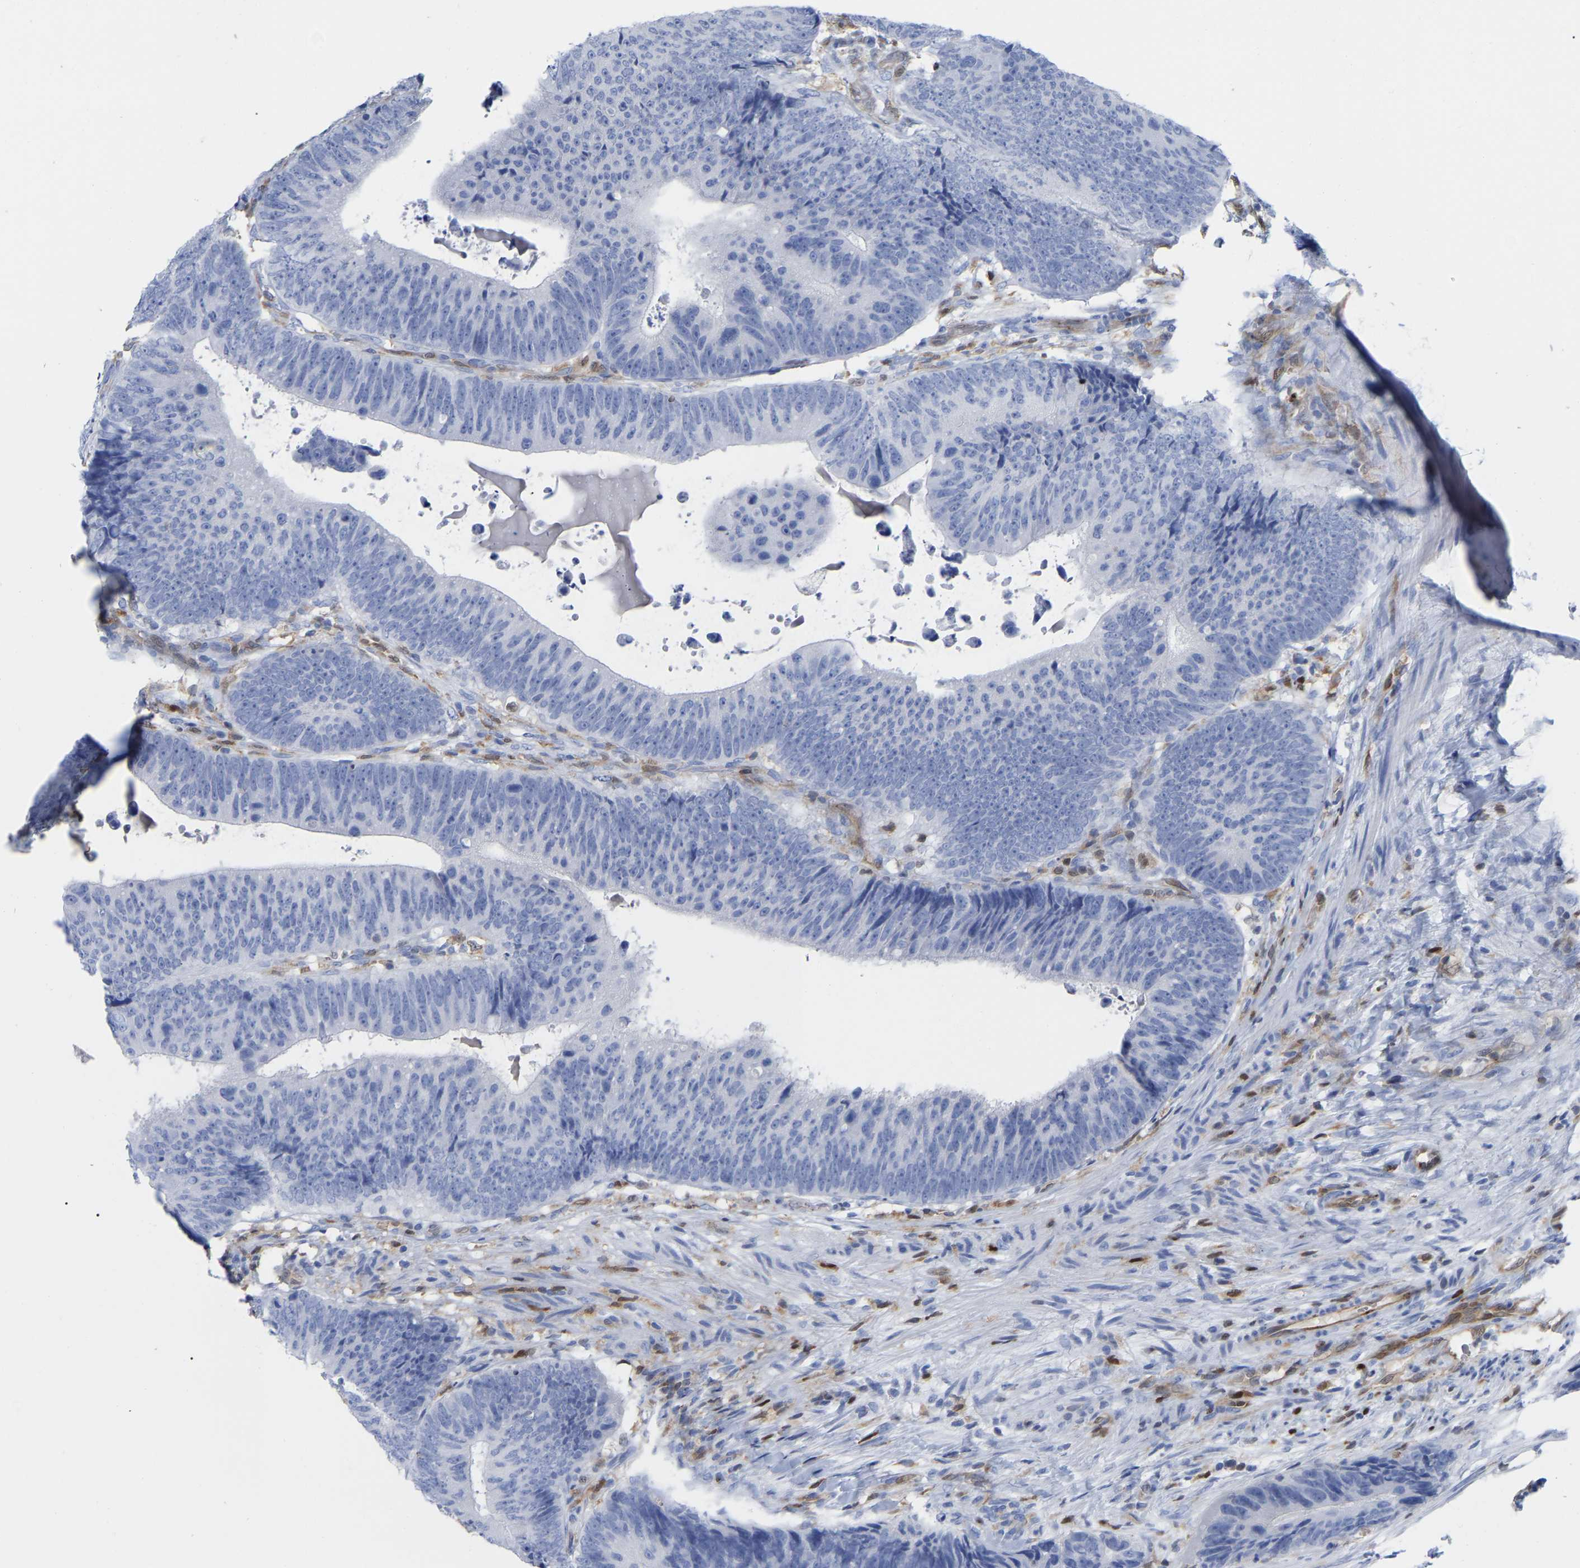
{"staining": {"intensity": "negative", "quantity": "none", "location": "none"}, "tissue": "colorectal cancer", "cell_type": "Tumor cells", "image_type": "cancer", "snomed": [{"axis": "morphology", "description": "Adenocarcinoma, NOS"}, {"axis": "topography", "description": "Colon"}], "caption": "Immunohistochemical staining of adenocarcinoma (colorectal) shows no significant expression in tumor cells. (DAB (3,3'-diaminobenzidine) immunohistochemistry (IHC), high magnification).", "gene": "GIMAP4", "patient": {"sex": "male", "age": 56}}